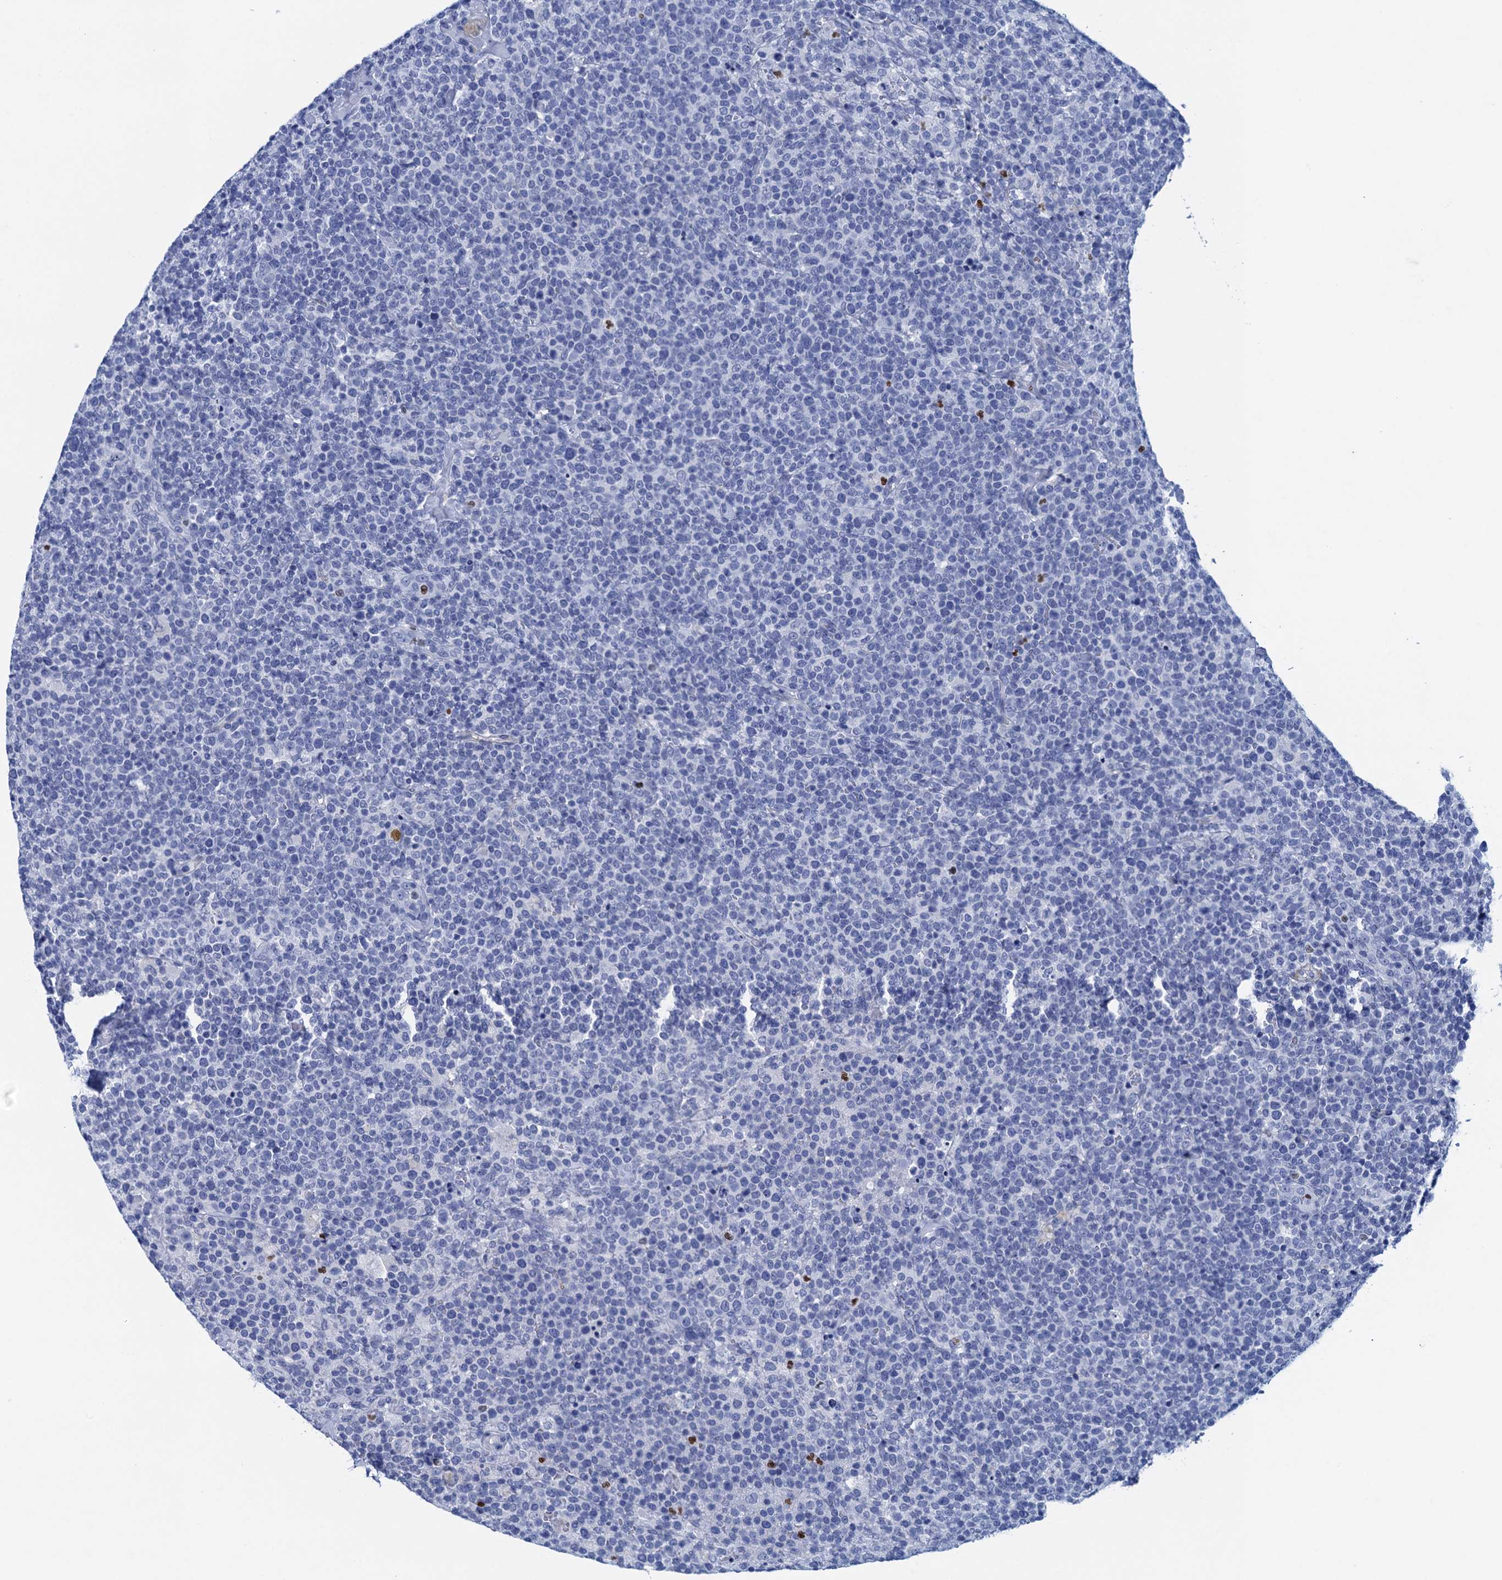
{"staining": {"intensity": "negative", "quantity": "none", "location": "none"}, "tissue": "lymphoma", "cell_type": "Tumor cells", "image_type": "cancer", "snomed": [{"axis": "morphology", "description": "Malignant lymphoma, non-Hodgkin's type, High grade"}, {"axis": "topography", "description": "Lymph node"}], "caption": "Human high-grade malignant lymphoma, non-Hodgkin's type stained for a protein using IHC exhibits no positivity in tumor cells.", "gene": "RHCG", "patient": {"sex": "male", "age": 61}}